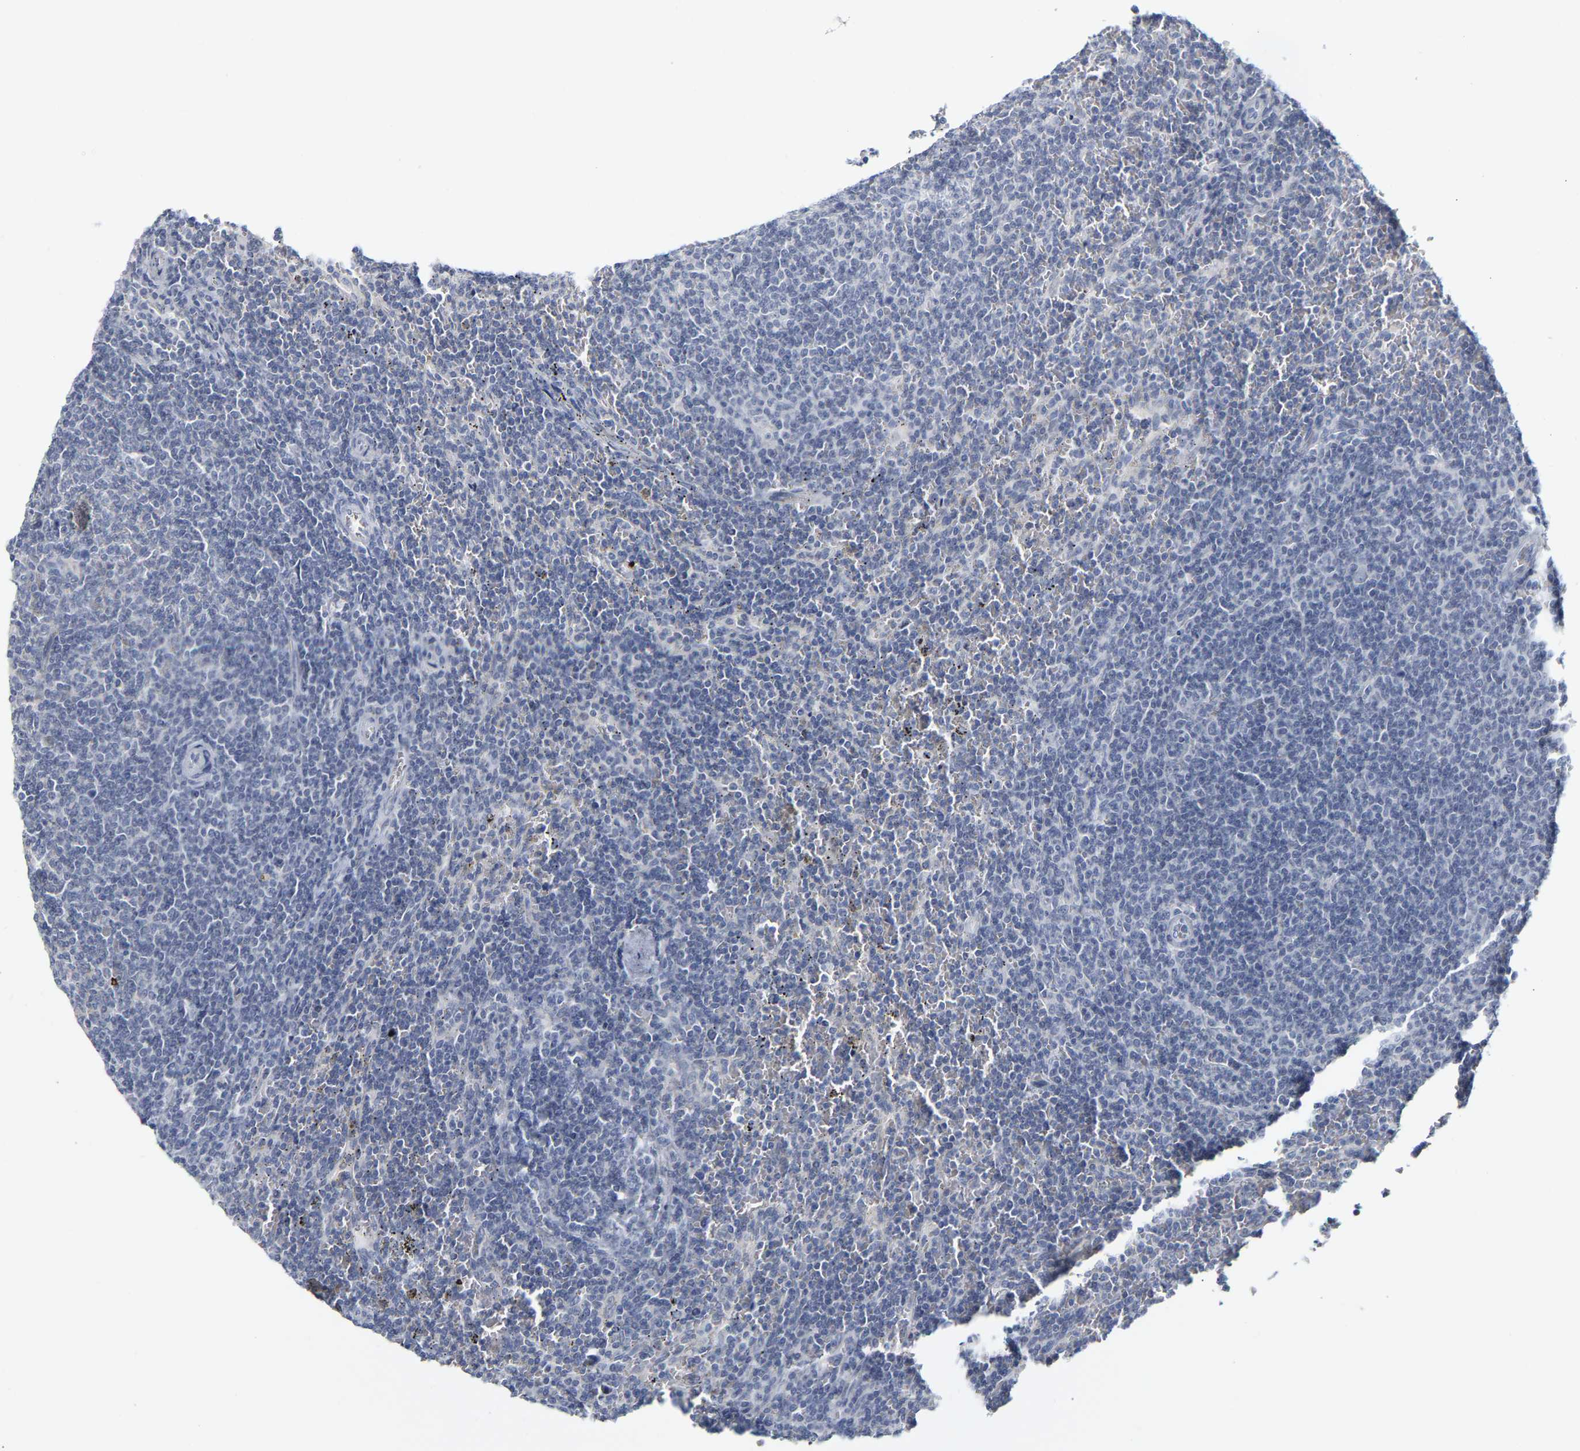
{"staining": {"intensity": "negative", "quantity": "none", "location": "none"}, "tissue": "lymphoma", "cell_type": "Tumor cells", "image_type": "cancer", "snomed": [{"axis": "morphology", "description": "Malignant lymphoma, non-Hodgkin's type, Low grade"}, {"axis": "topography", "description": "Spleen"}], "caption": "Immunohistochemistry (IHC) of human low-grade malignant lymphoma, non-Hodgkin's type exhibits no staining in tumor cells. The staining is performed using DAB brown chromogen with nuclei counter-stained in using hematoxylin.", "gene": "KRT76", "patient": {"sex": "female", "age": 50}}